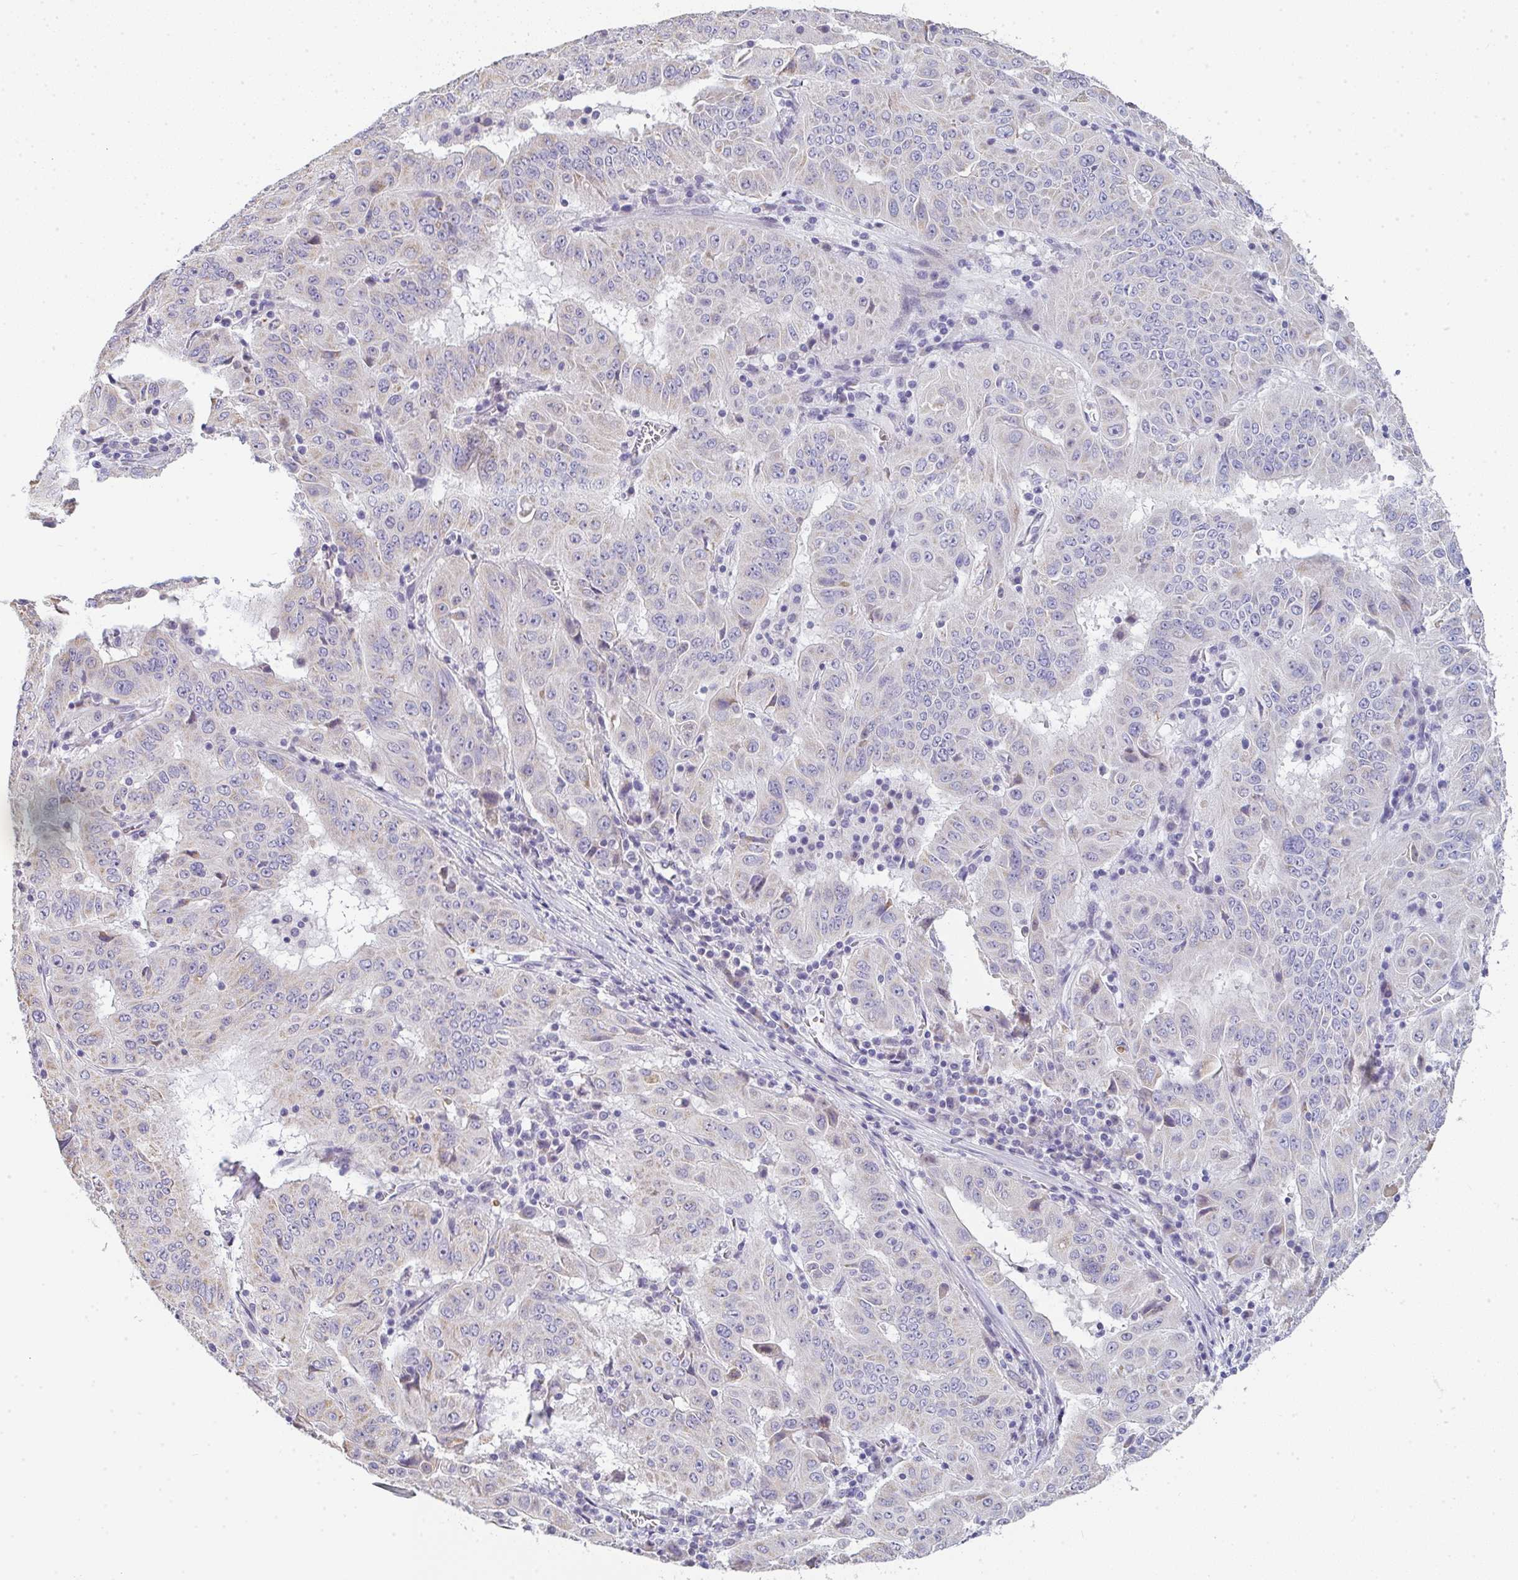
{"staining": {"intensity": "moderate", "quantity": "<25%", "location": "cytoplasmic/membranous"}, "tissue": "pancreatic cancer", "cell_type": "Tumor cells", "image_type": "cancer", "snomed": [{"axis": "morphology", "description": "Adenocarcinoma, NOS"}, {"axis": "topography", "description": "Pancreas"}], "caption": "High-magnification brightfield microscopy of pancreatic cancer (adenocarcinoma) stained with DAB (brown) and counterstained with hematoxylin (blue). tumor cells exhibit moderate cytoplasmic/membranous expression is seen in approximately<25% of cells.", "gene": "CACNA1S", "patient": {"sex": "male", "age": 63}}